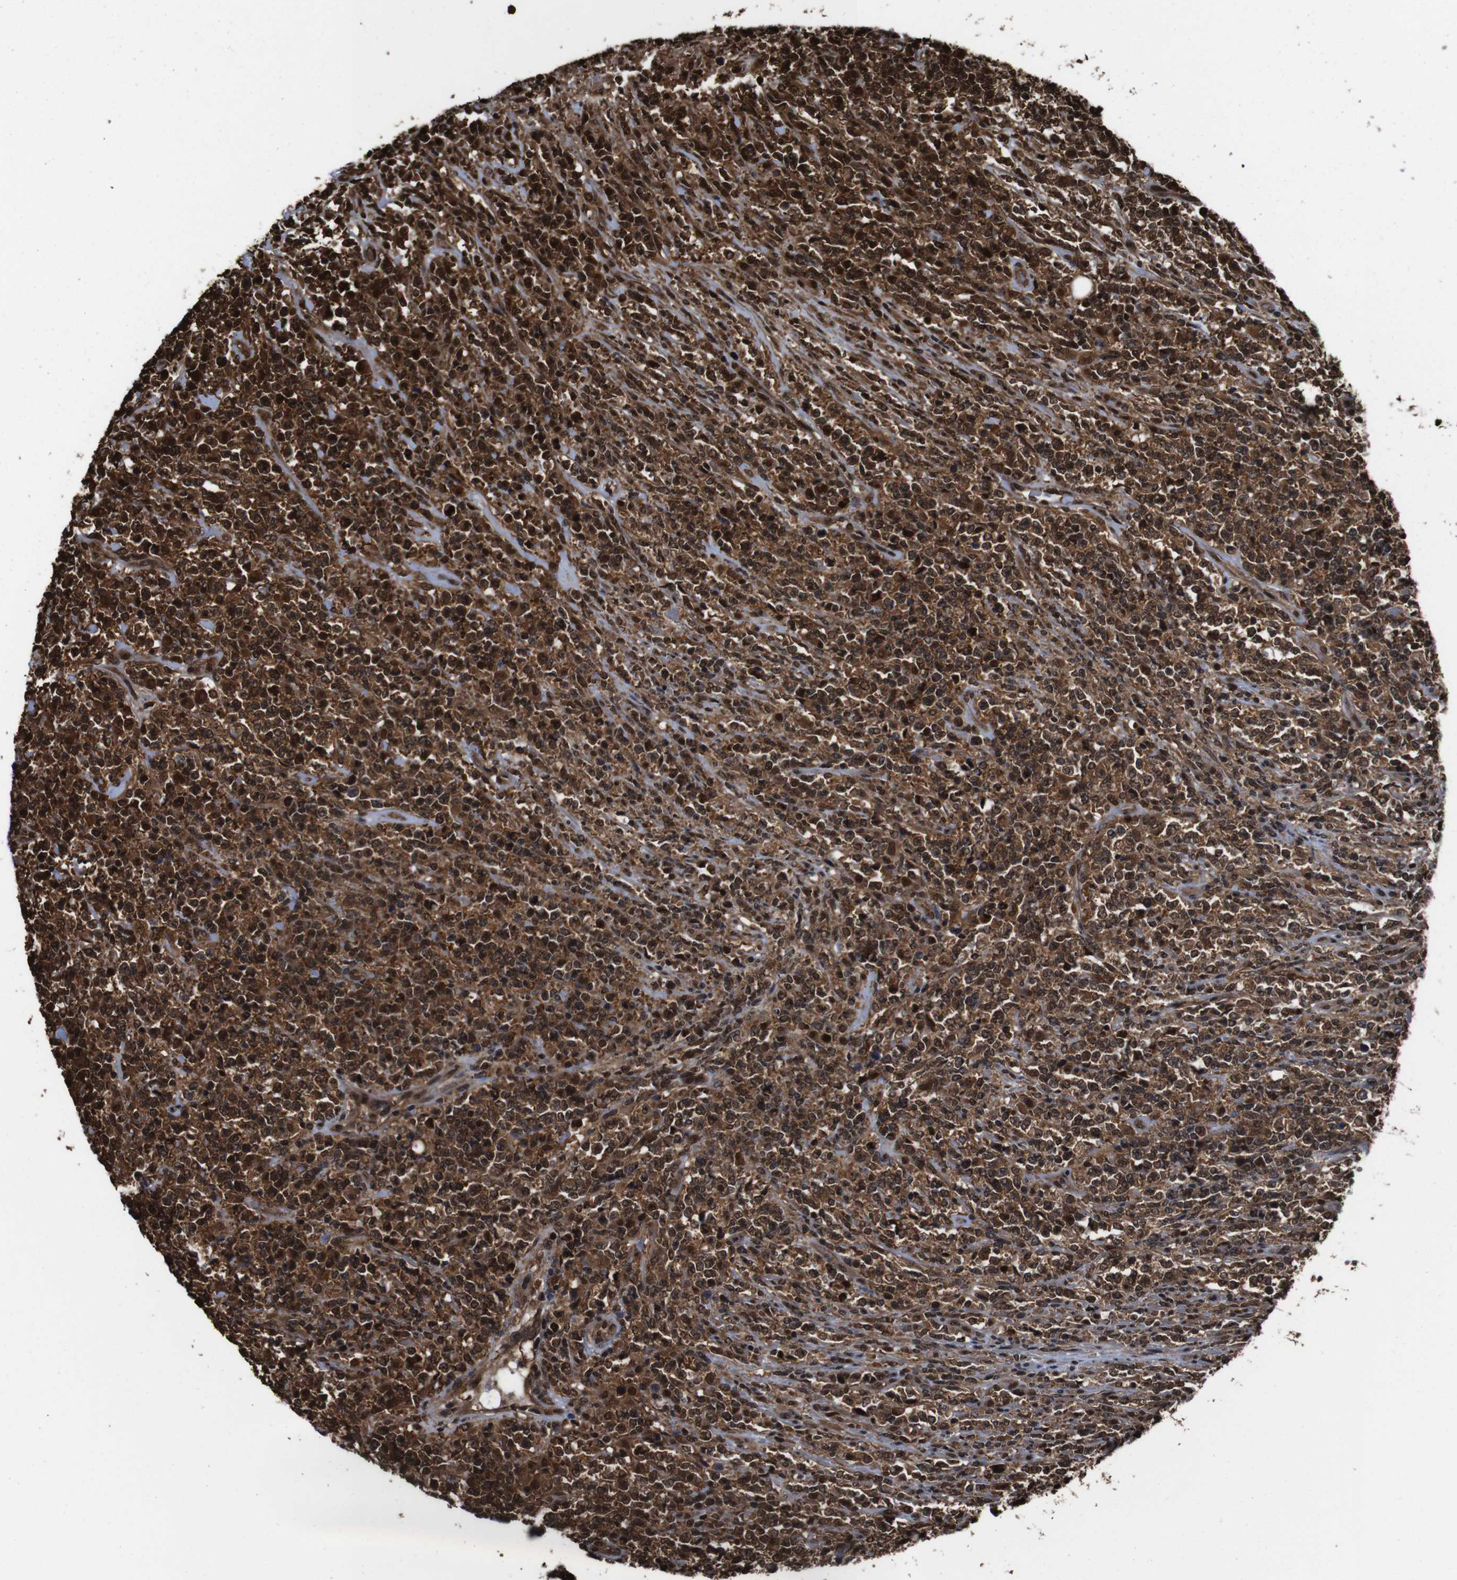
{"staining": {"intensity": "strong", "quantity": ">75%", "location": "cytoplasmic/membranous,nuclear"}, "tissue": "lymphoma", "cell_type": "Tumor cells", "image_type": "cancer", "snomed": [{"axis": "morphology", "description": "Malignant lymphoma, non-Hodgkin's type, High grade"}, {"axis": "topography", "description": "Soft tissue"}], "caption": "A high amount of strong cytoplasmic/membranous and nuclear staining is seen in approximately >75% of tumor cells in malignant lymphoma, non-Hodgkin's type (high-grade) tissue.", "gene": "VCP", "patient": {"sex": "male", "age": 18}}